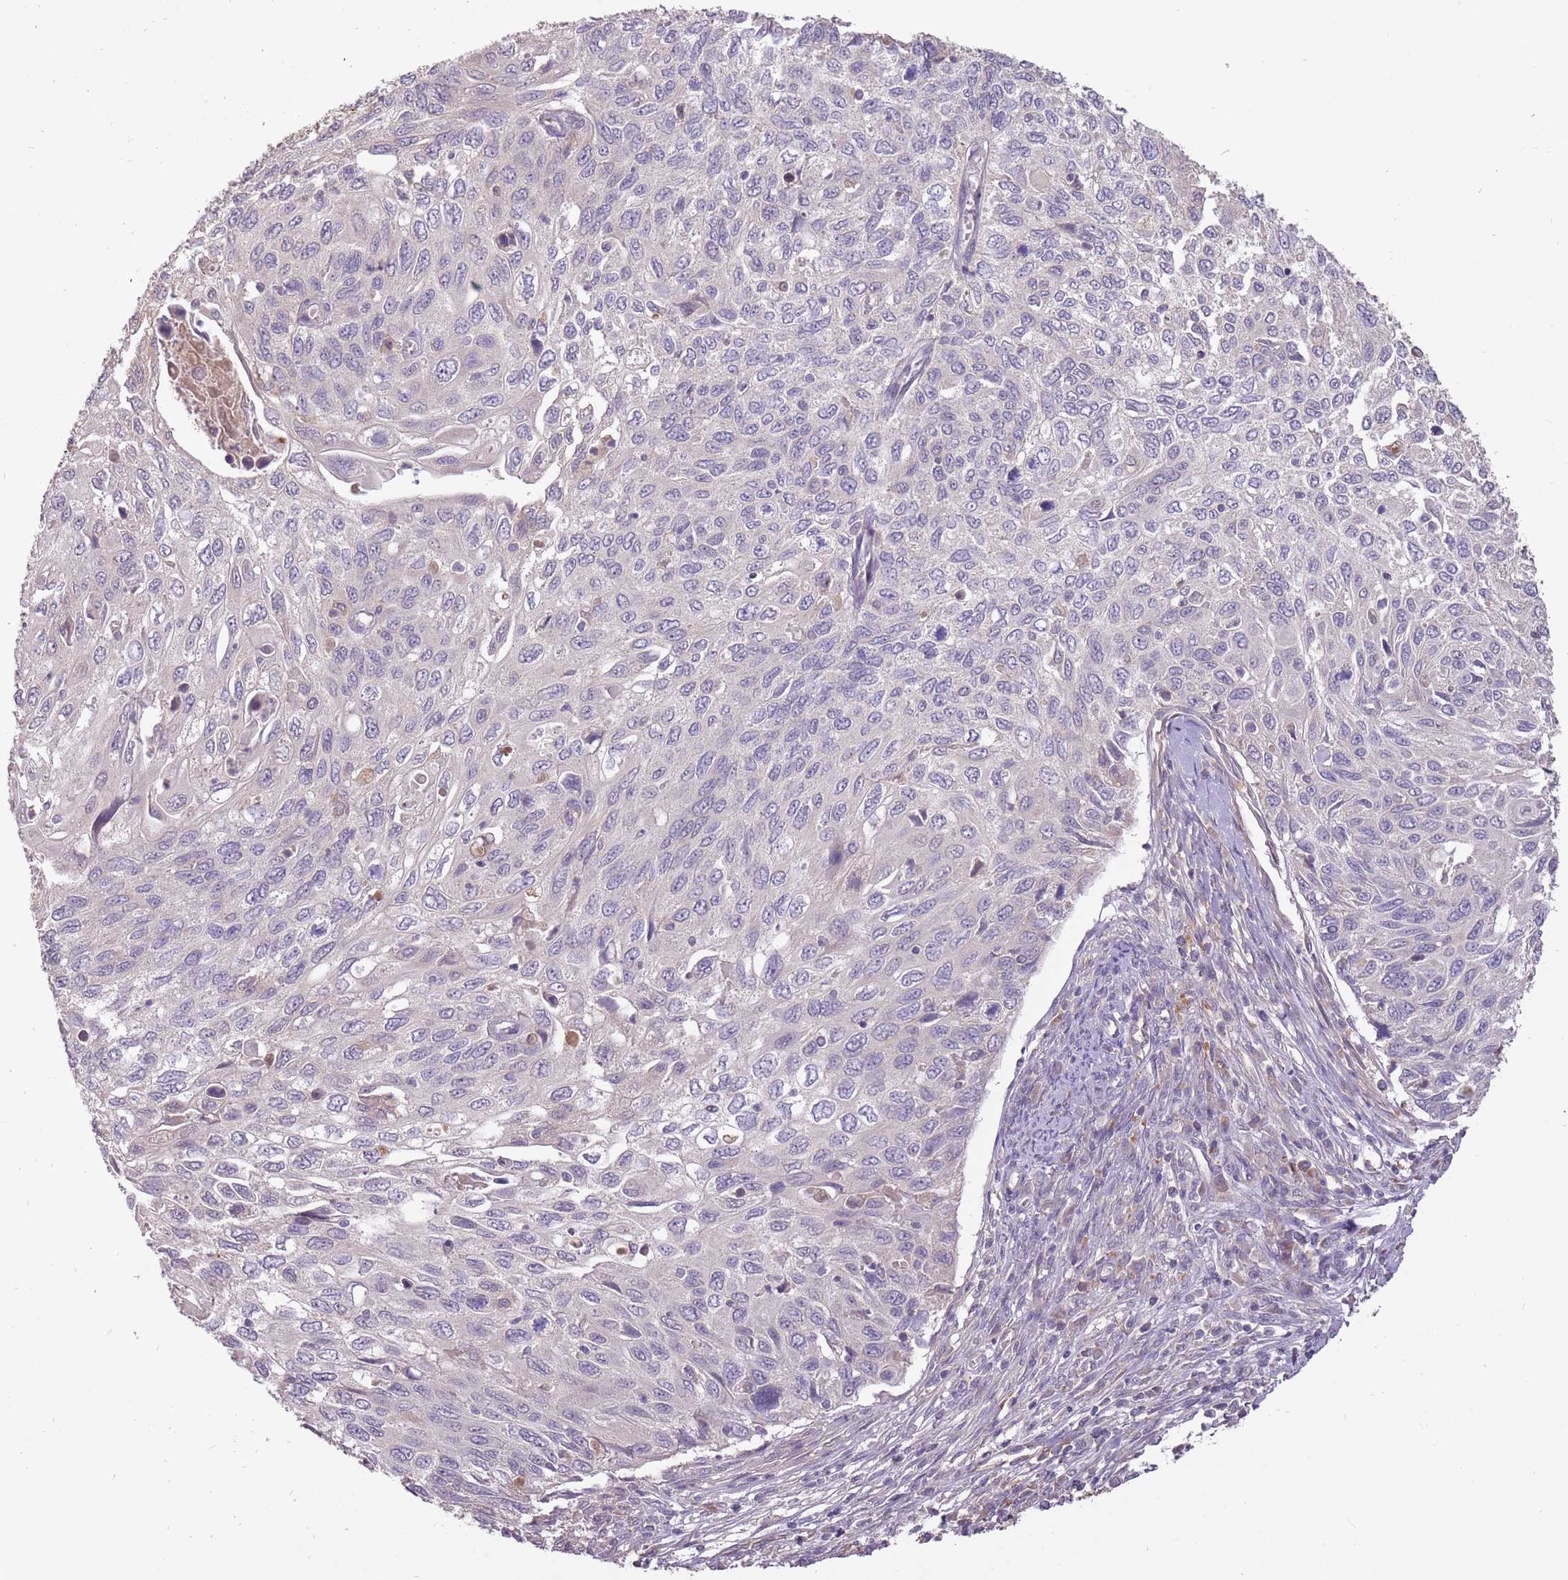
{"staining": {"intensity": "negative", "quantity": "none", "location": "none"}, "tissue": "cervical cancer", "cell_type": "Tumor cells", "image_type": "cancer", "snomed": [{"axis": "morphology", "description": "Squamous cell carcinoma, NOS"}, {"axis": "topography", "description": "Cervix"}], "caption": "DAB (3,3'-diaminobenzidine) immunohistochemical staining of human cervical squamous cell carcinoma demonstrates no significant staining in tumor cells.", "gene": "LRATD2", "patient": {"sex": "female", "age": 70}}